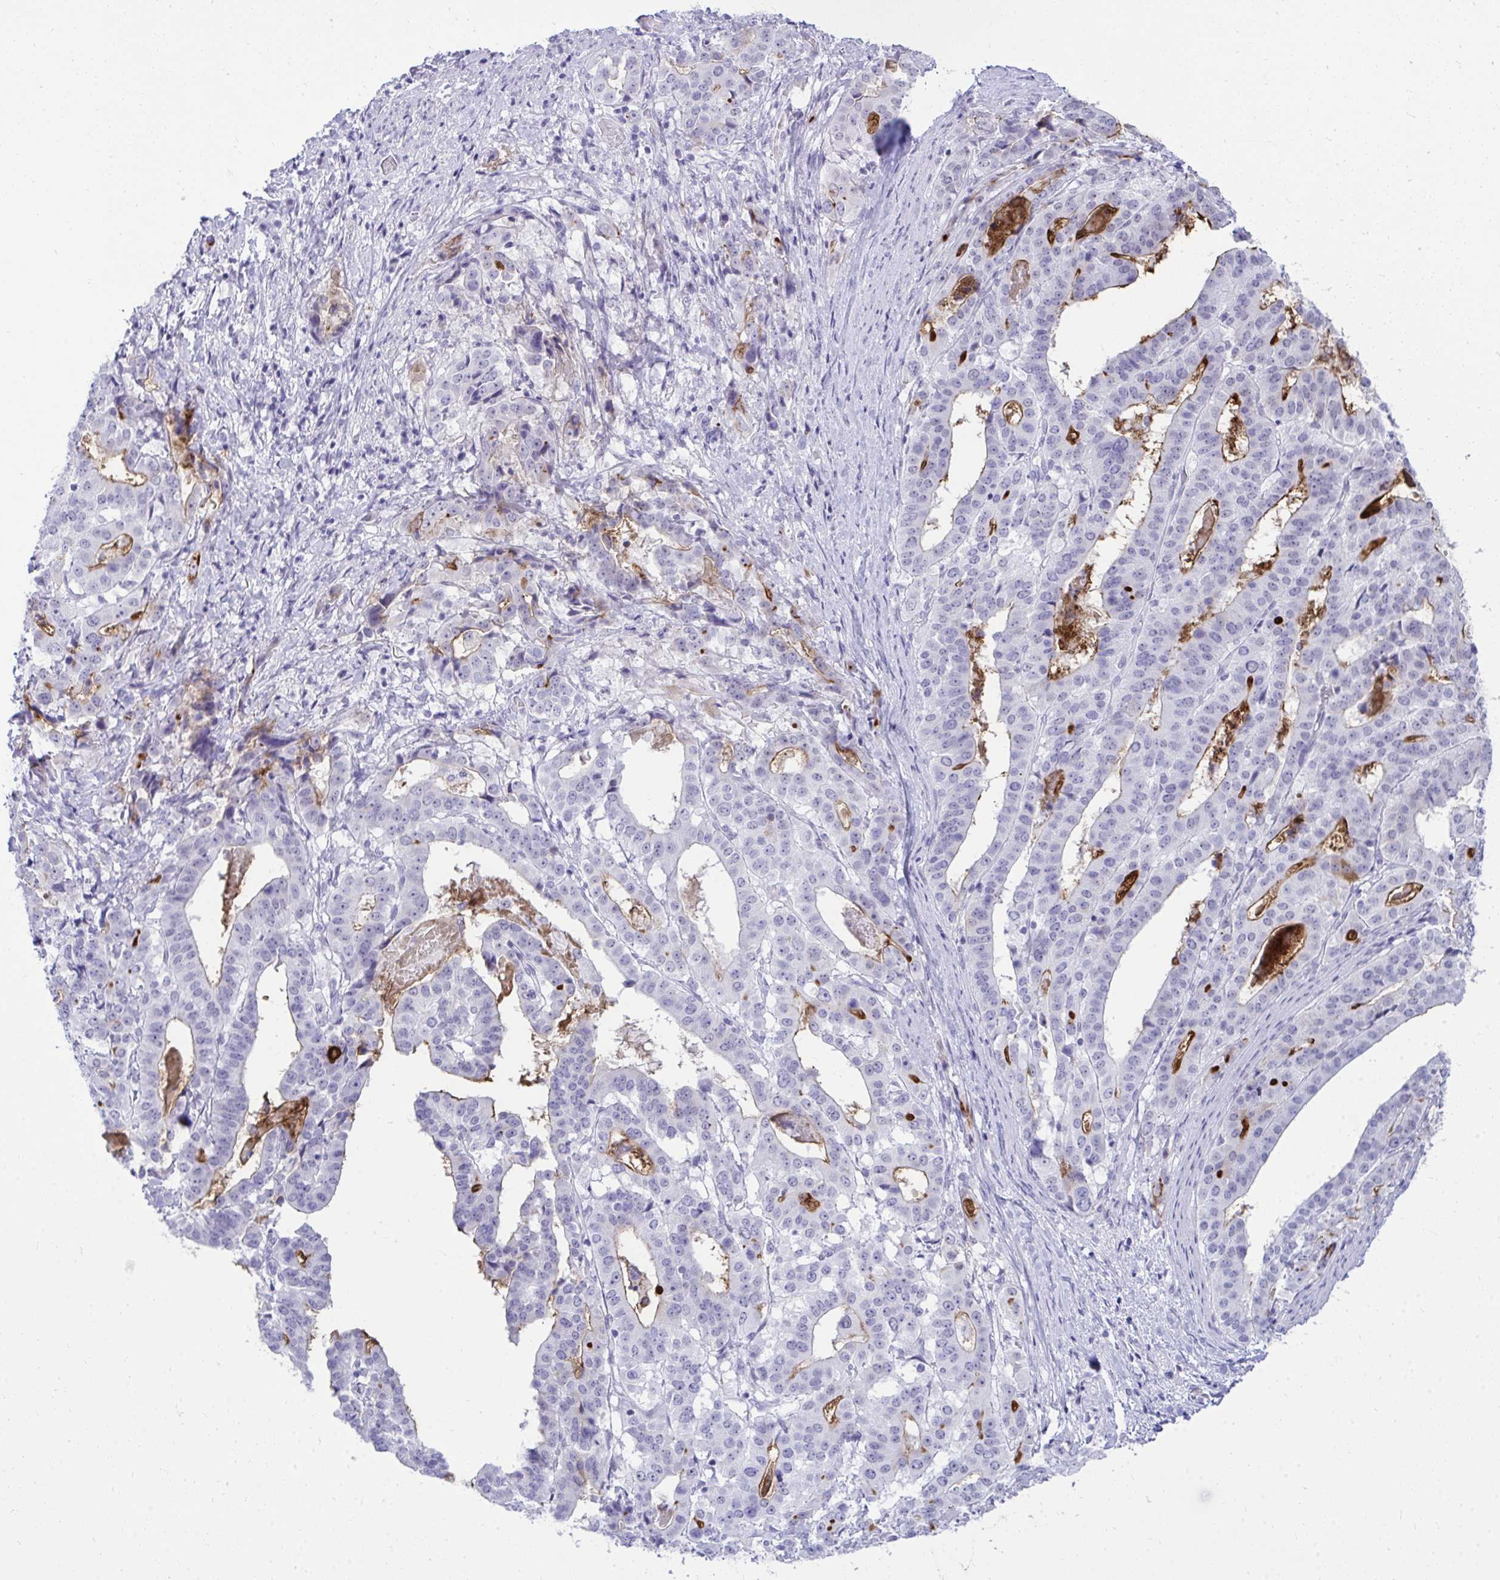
{"staining": {"intensity": "moderate", "quantity": "<25%", "location": "cytoplasmic/membranous"}, "tissue": "stomach cancer", "cell_type": "Tumor cells", "image_type": "cancer", "snomed": [{"axis": "morphology", "description": "Adenocarcinoma, NOS"}, {"axis": "topography", "description": "Stomach"}], "caption": "High-power microscopy captured an immunohistochemistry histopathology image of stomach adenocarcinoma, revealing moderate cytoplasmic/membranous staining in approximately <25% of tumor cells.", "gene": "OR5F1", "patient": {"sex": "male", "age": 48}}